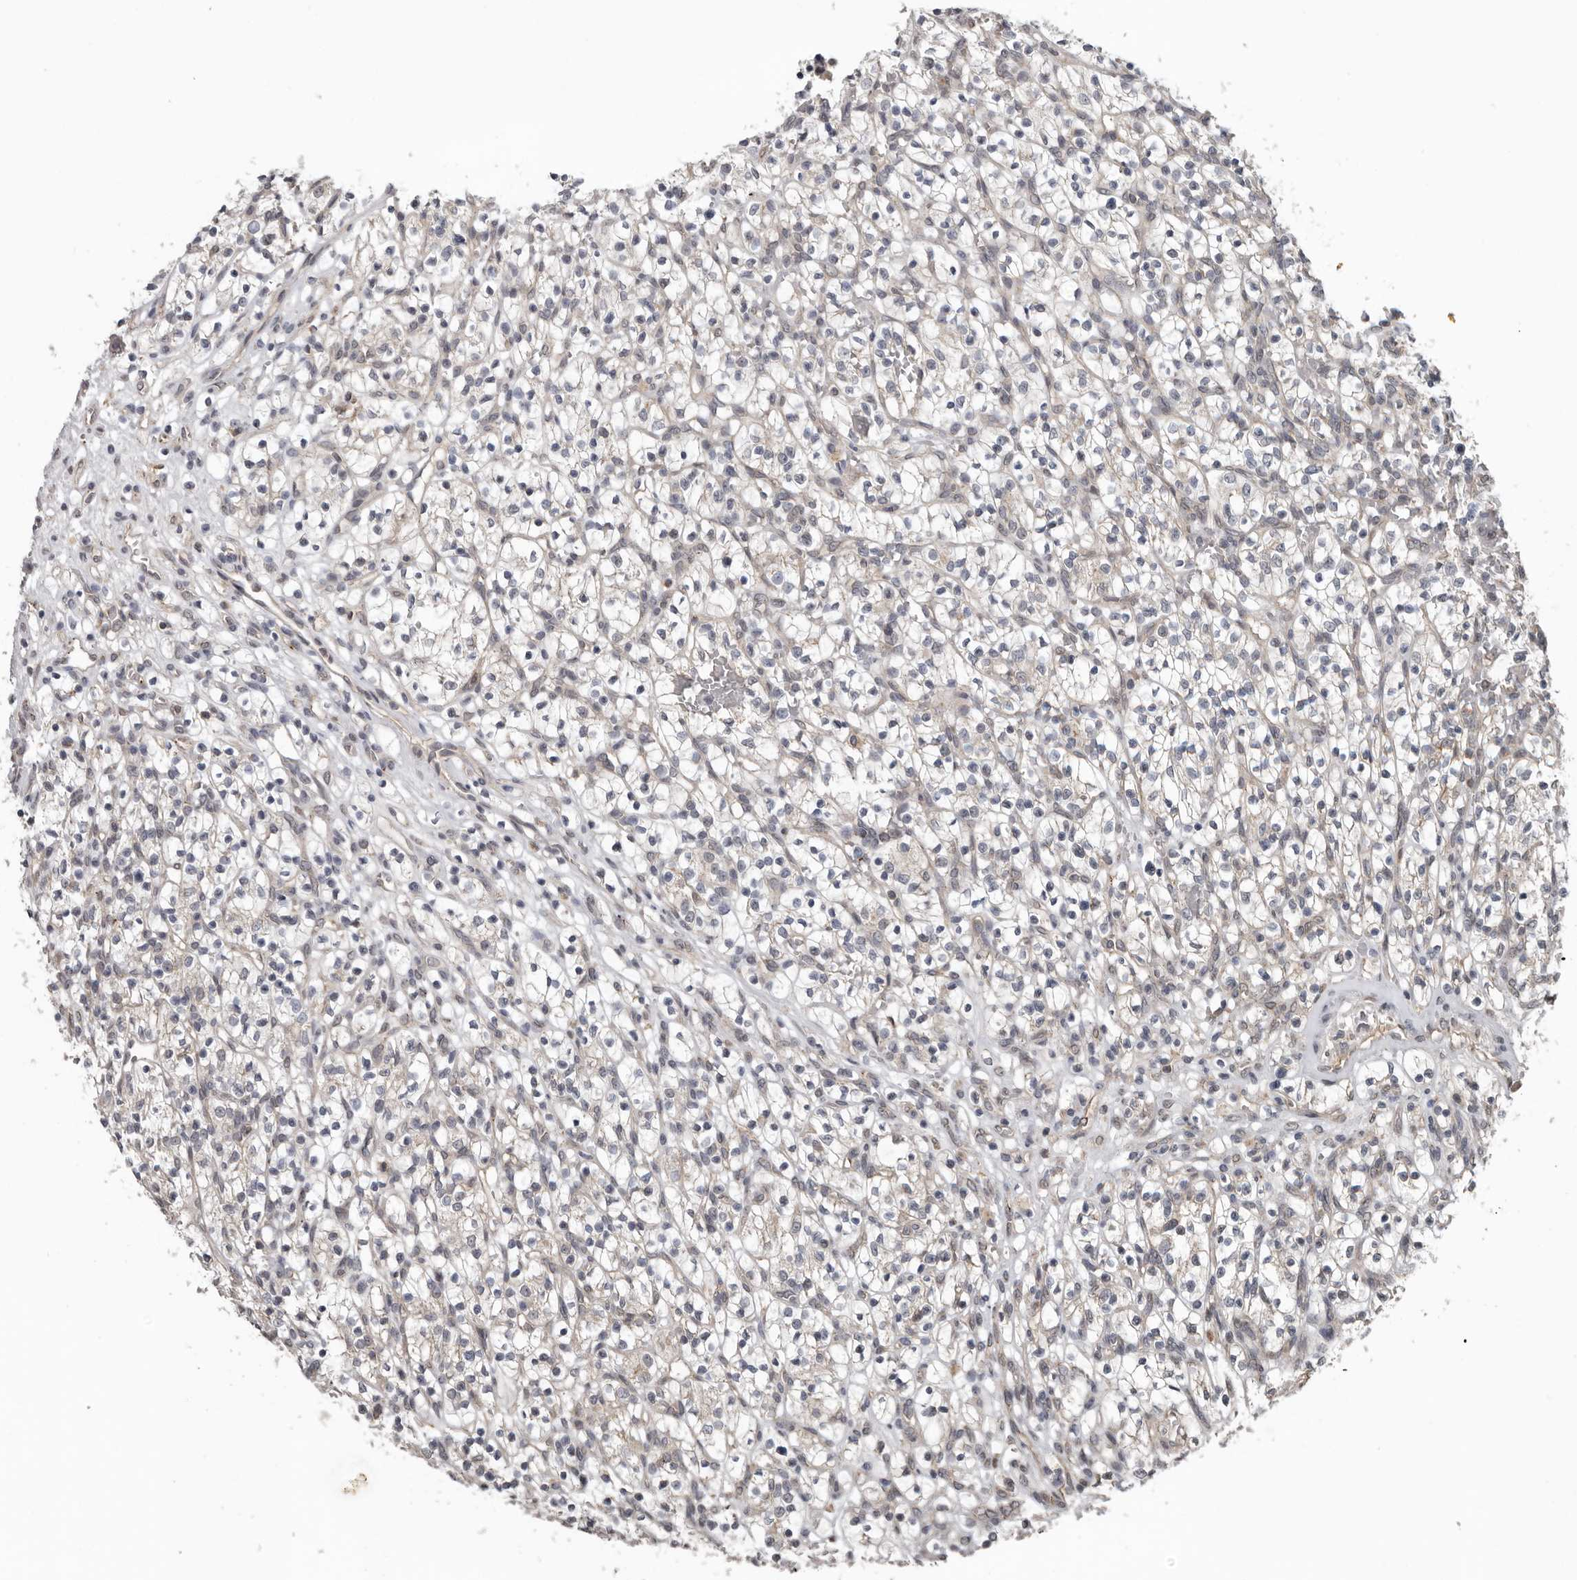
{"staining": {"intensity": "negative", "quantity": "none", "location": "none"}, "tissue": "renal cancer", "cell_type": "Tumor cells", "image_type": "cancer", "snomed": [{"axis": "morphology", "description": "Adenocarcinoma, NOS"}, {"axis": "topography", "description": "Kidney"}], "caption": "Human renal cancer (adenocarcinoma) stained for a protein using immunohistochemistry (IHC) exhibits no positivity in tumor cells.", "gene": "MOGAT2", "patient": {"sex": "female", "age": 57}}